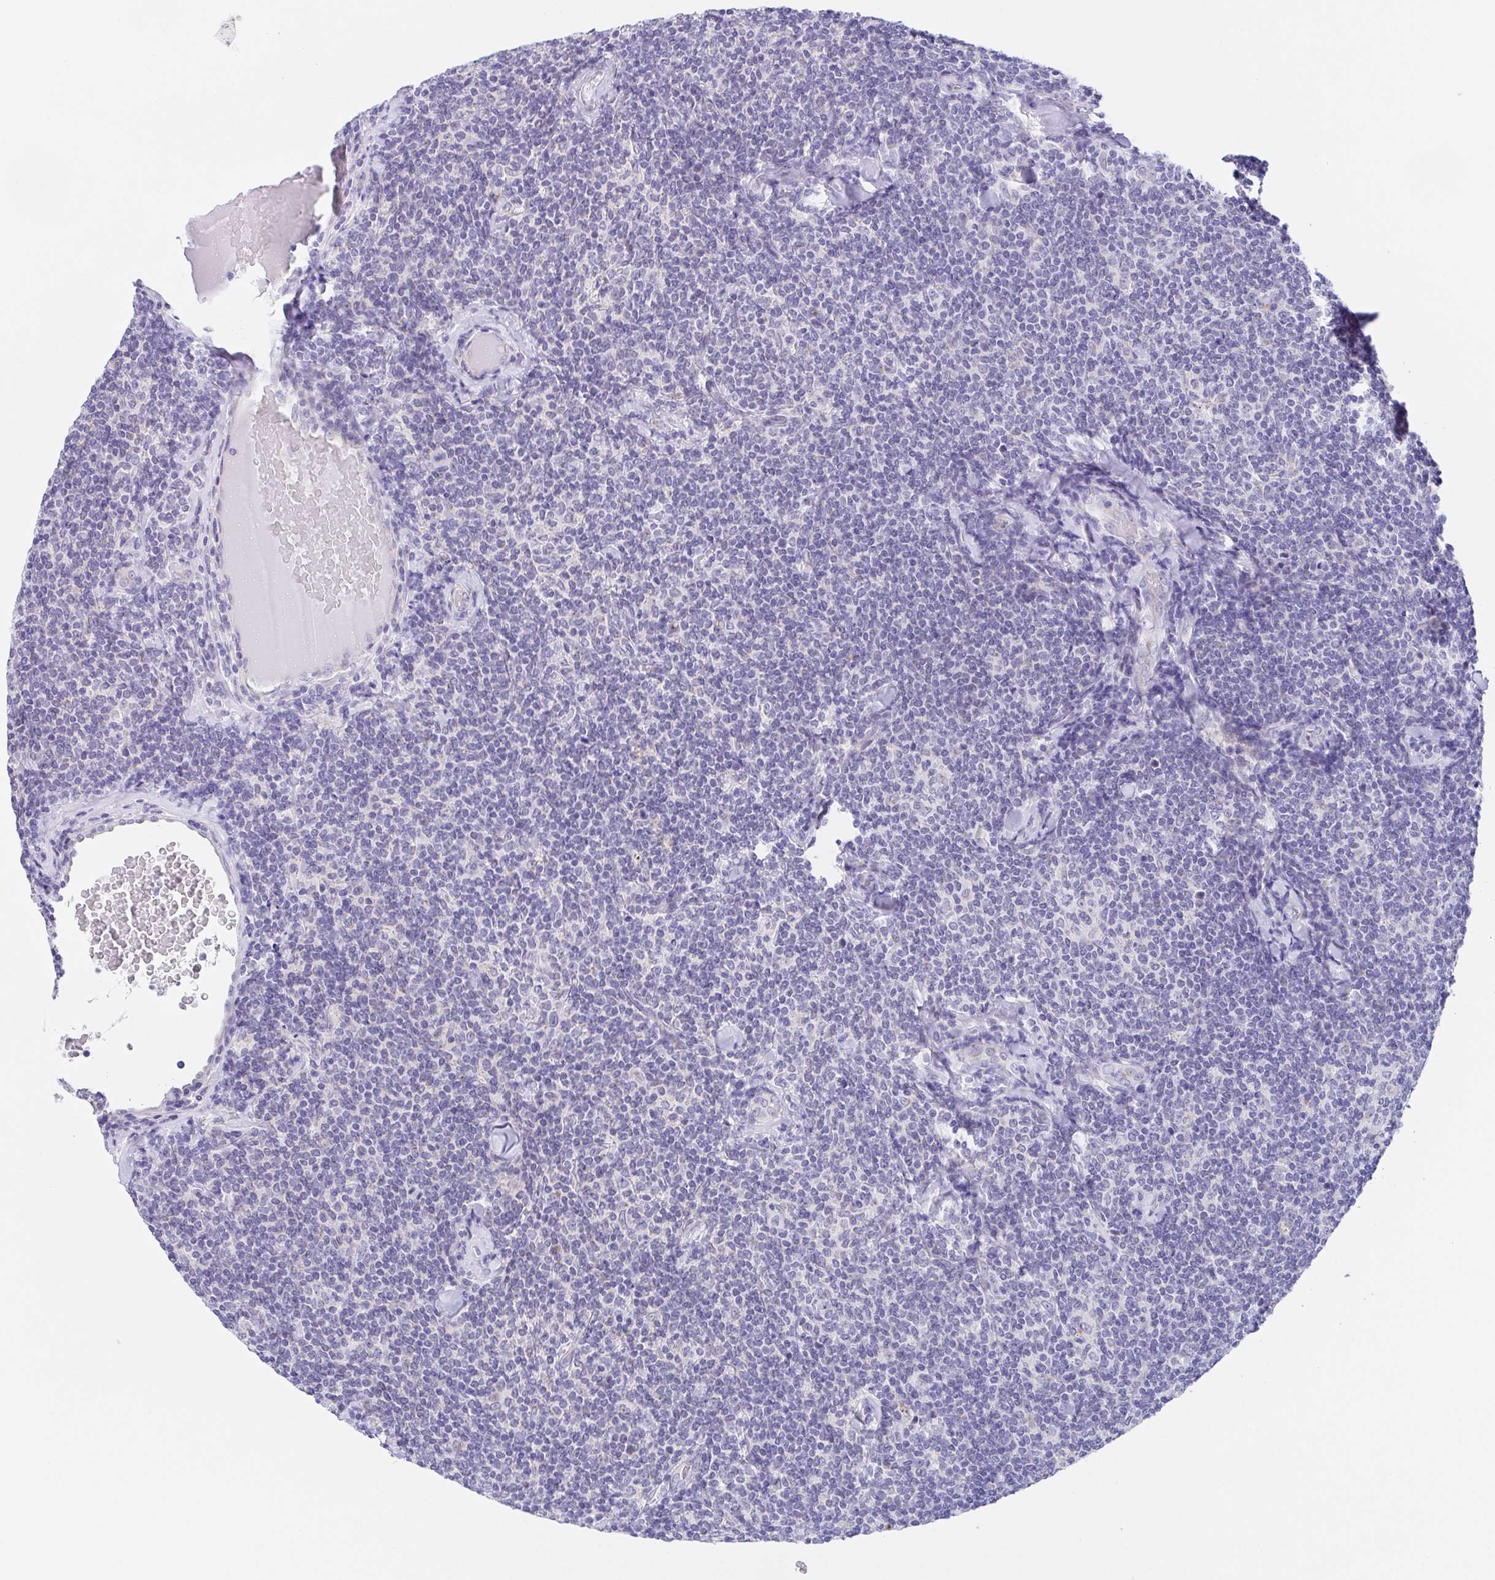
{"staining": {"intensity": "negative", "quantity": "none", "location": "none"}, "tissue": "lymphoma", "cell_type": "Tumor cells", "image_type": "cancer", "snomed": [{"axis": "morphology", "description": "Malignant lymphoma, non-Hodgkin's type, Low grade"}, {"axis": "topography", "description": "Lymph node"}], "caption": "IHC histopathology image of lymphoma stained for a protein (brown), which reveals no expression in tumor cells. (DAB (3,3'-diaminobenzidine) immunohistochemistry (IHC) with hematoxylin counter stain).", "gene": "SCG3", "patient": {"sex": "female", "age": 56}}